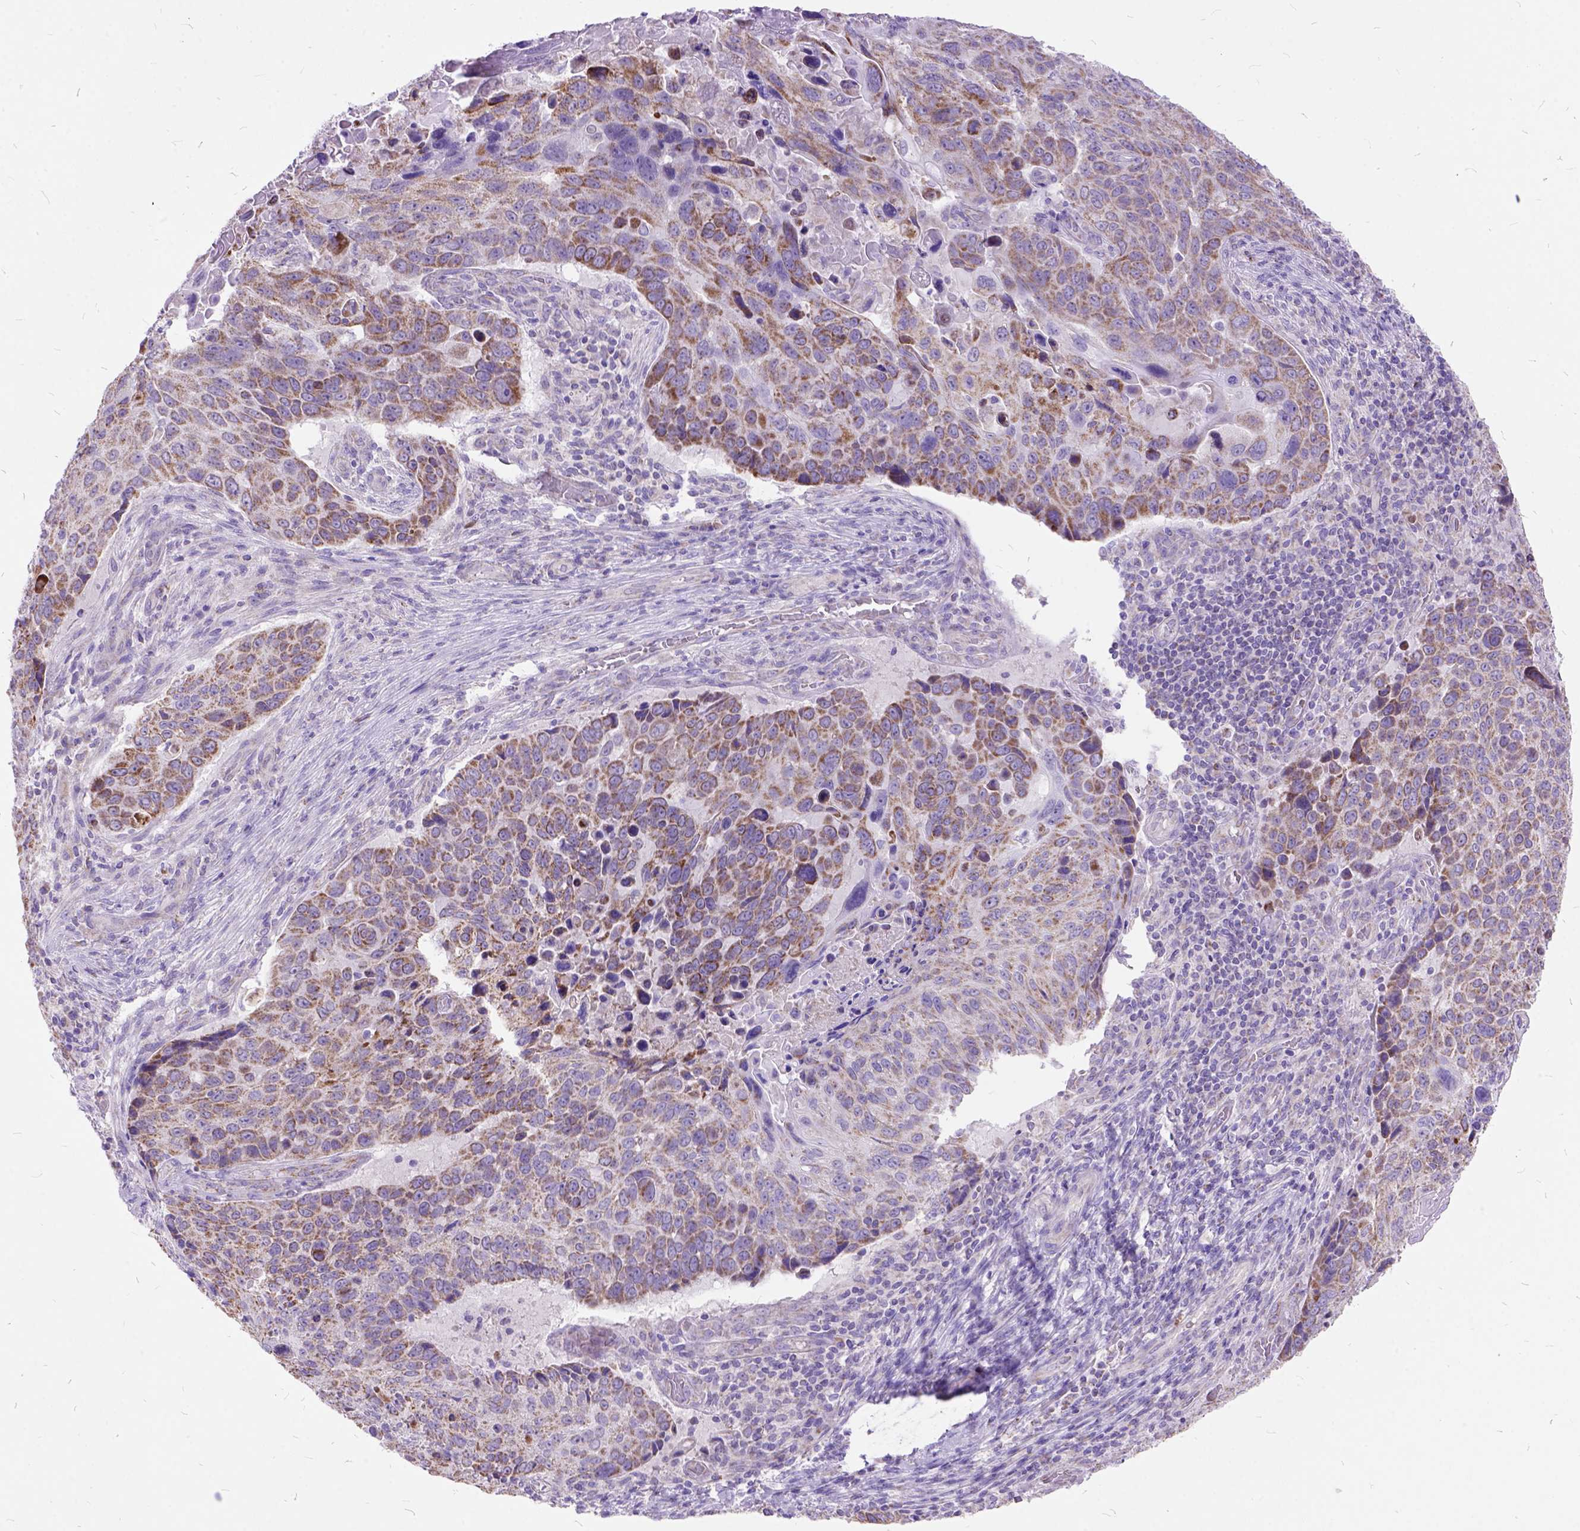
{"staining": {"intensity": "moderate", "quantity": ">75%", "location": "cytoplasmic/membranous"}, "tissue": "lung cancer", "cell_type": "Tumor cells", "image_type": "cancer", "snomed": [{"axis": "morphology", "description": "Squamous cell carcinoma, NOS"}, {"axis": "topography", "description": "Lung"}], "caption": "A medium amount of moderate cytoplasmic/membranous positivity is appreciated in about >75% of tumor cells in lung cancer (squamous cell carcinoma) tissue. (DAB IHC, brown staining for protein, blue staining for nuclei).", "gene": "CTAG2", "patient": {"sex": "male", "age": 68}}